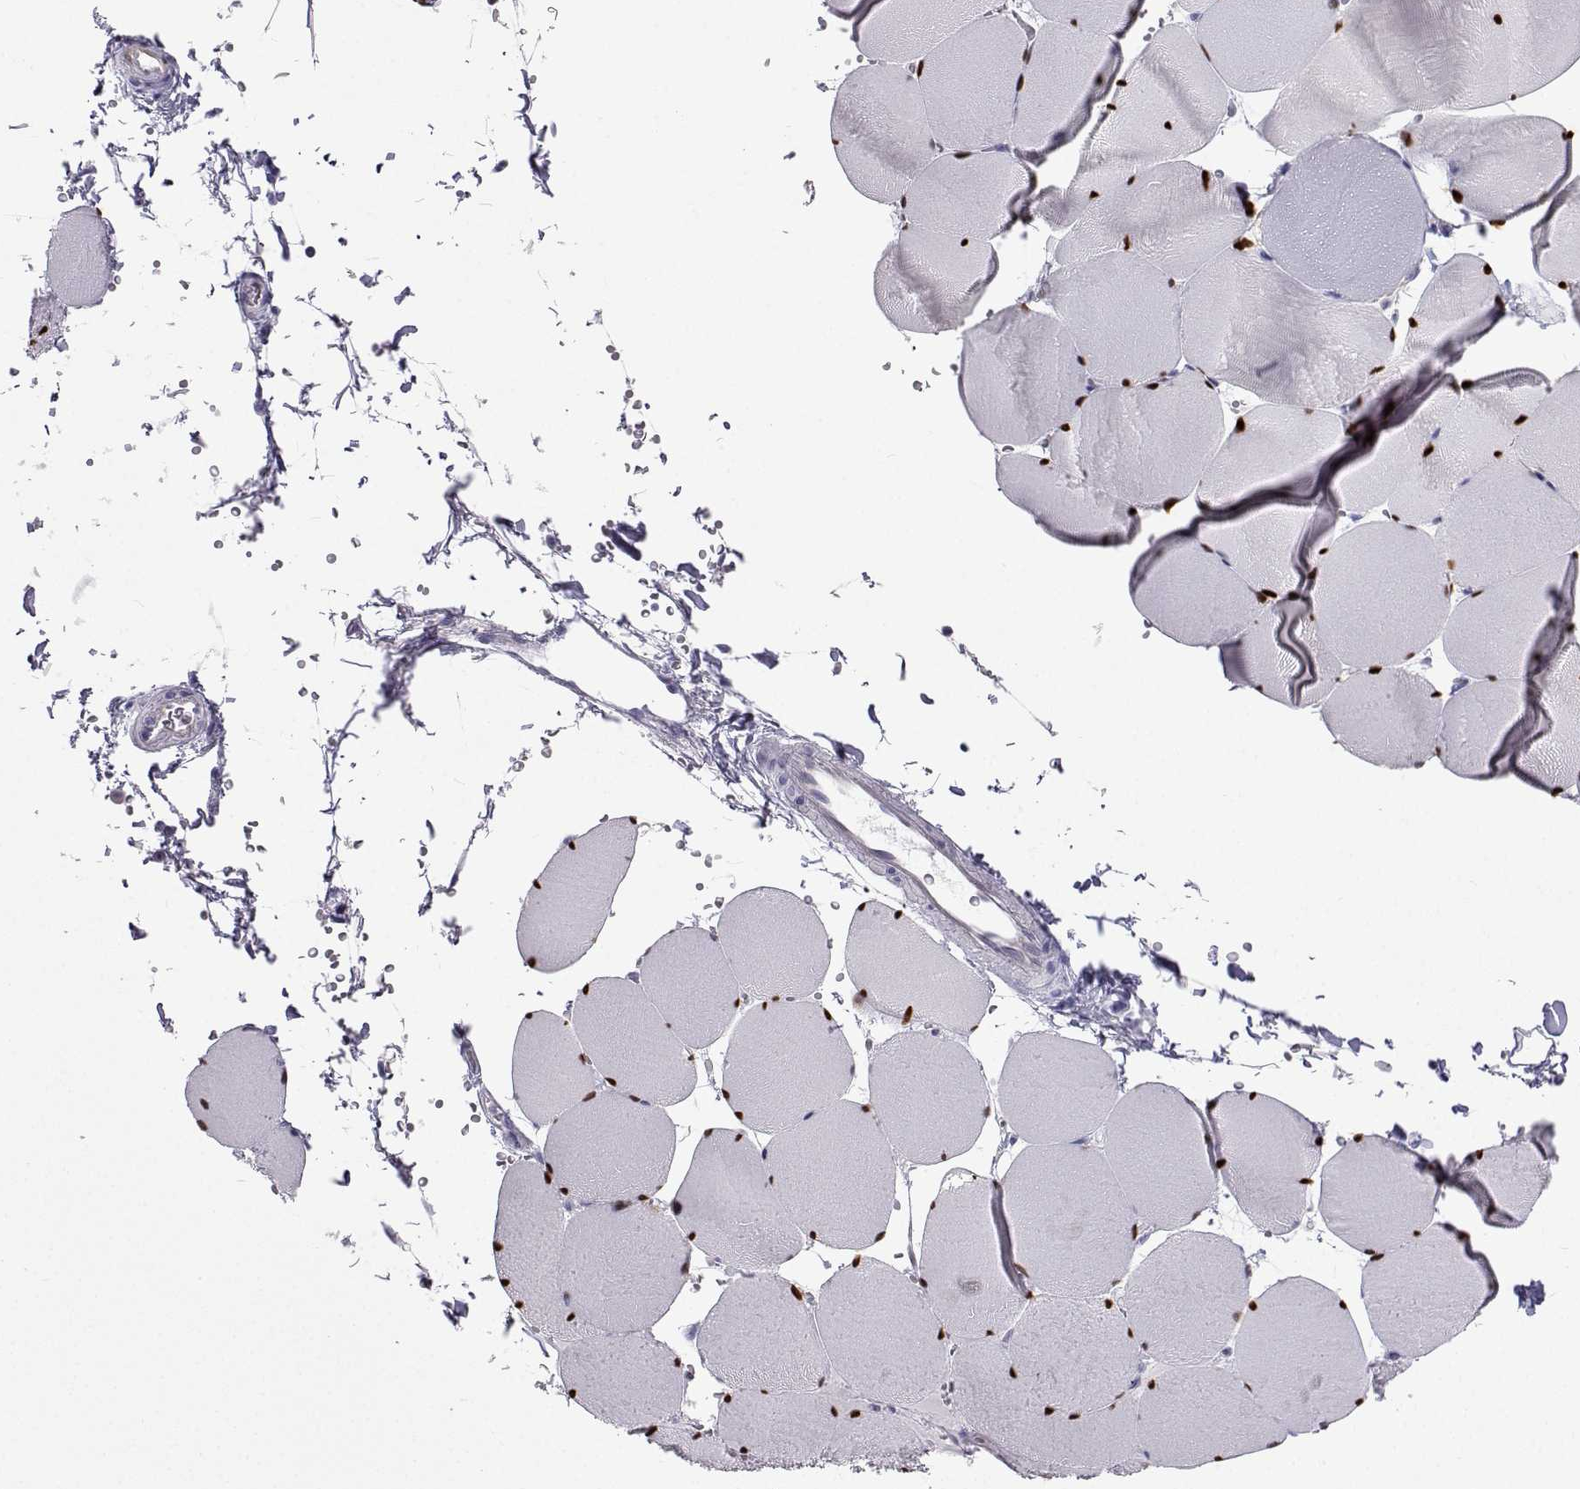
{"staining": {"intensity": "strong", "quantity": "25%-75%", "location": "nuclear"}, "tissue": "skeletal muscle", "cell_type": "Myocytes", "image_type": "normal", "snomed": [{"axis": "morphology", "description": "Normal tissue, NOS"}, {"axis": "topography", "description": "Skeletal muscle"}, {"axis": "topography", "description": "Head-Neck"}], "caption": "Immunohistochemistry histopathology image of unremarkable human skeletal muscle stained for a protein (brown), which reveals high levels of strong nuclear positivity in approximately 25%-75% of myocytes.", "gene": "GALM", "patient": {"sex": "male", "age": 66}}